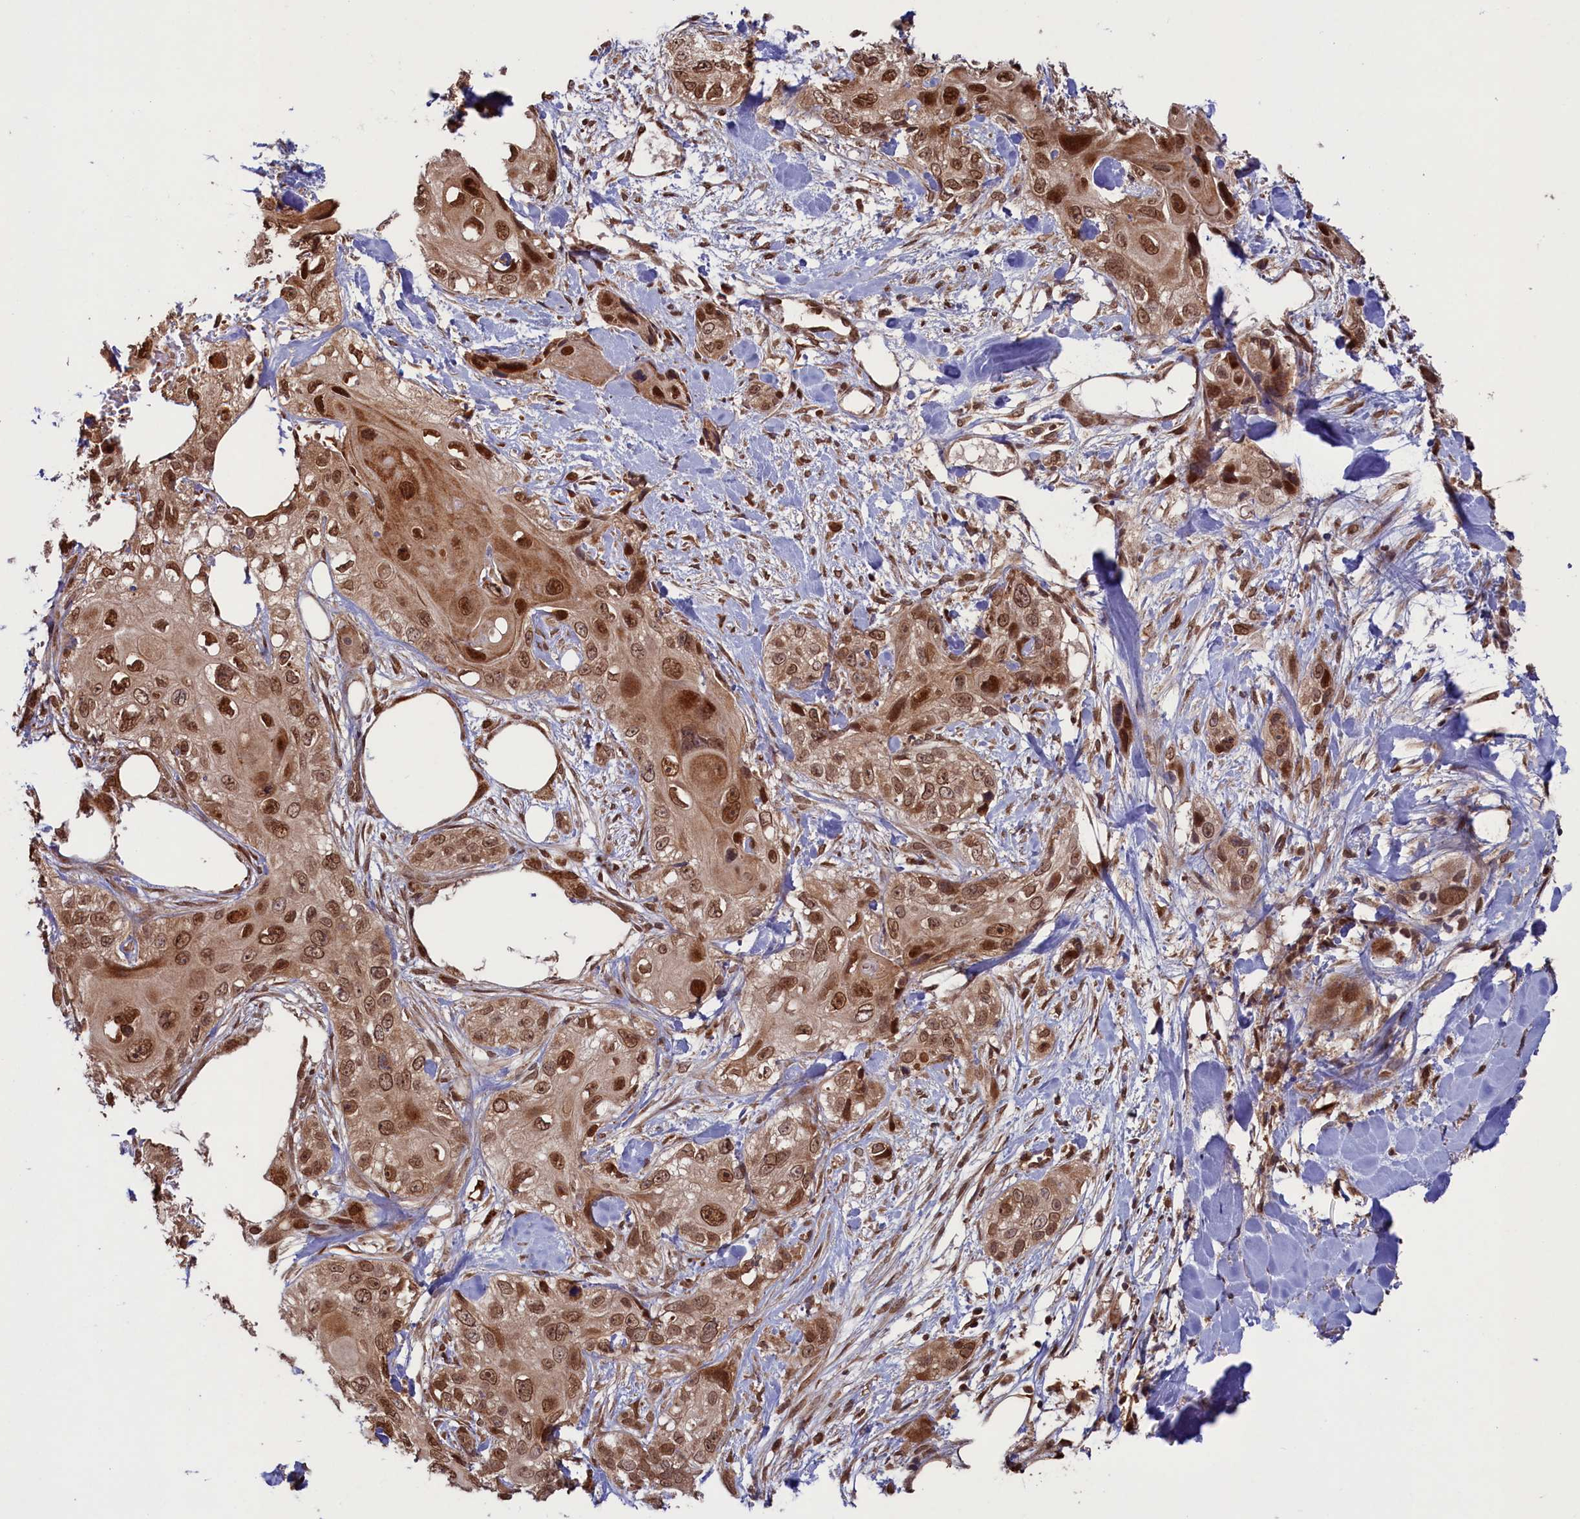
{"staining": {"intensity": "strong", "quantity": ">75%", "location": "nuclear"}, "tissue": "skin cancer", "cell_type": "Tumor cells", "image_type": "cancer", "snomed": [{"axis": "morphology", "description": "Normal tissue, NOS"}, {"axis": "morphology", "description": "Squamous cell carcinoma, NOS"}, {"axis": "topography", "description": "Skin"}], "caption": "Protein analysis of skin cancer tissue demonstrates strong nuclear staining in about >75% of tumor cells. (brown staining indicates protein expression, while blue staining denotes nuclei).", "gene": "NAE1", "patient": {"sex": "male", "age": 72}}